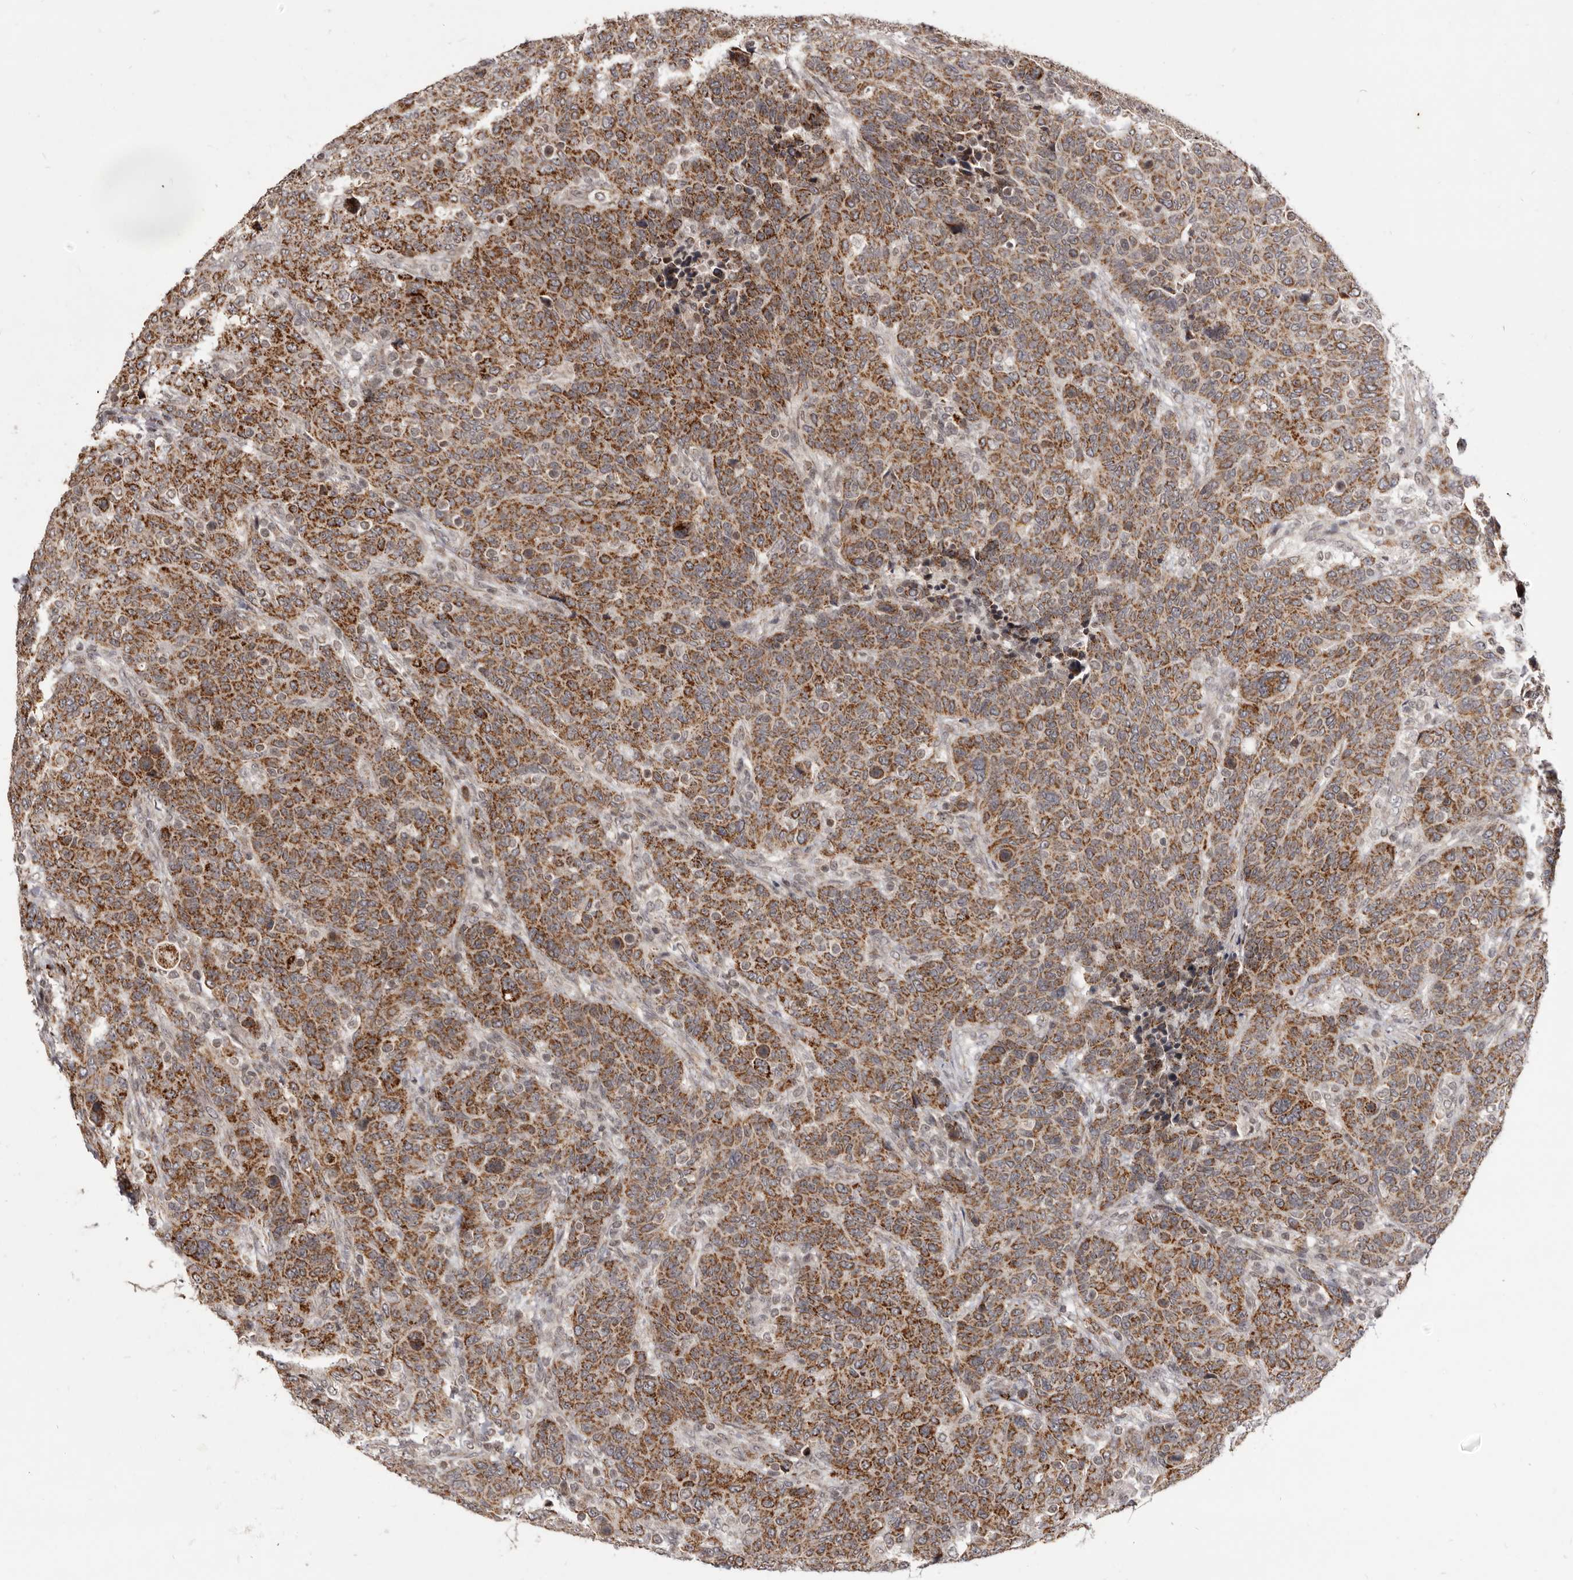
{"staining": {"intensity": "strong", "quantity": ">75%", "location": "cytoplasmic/membranous"}, "tissue": "breast cancer", "cell_type": "Tumor cells", "image_type": "cancer", "snomed": [{"axis": "morphology", "description": "Duct carcinoma"}, {"axis": "topography", "description": "Breast"}], "caption": "A high-resolution photomicrograph shows immunohistochemistry (IHC) staining of intraductal carcinoma (breast), which reveals strong cytoplasmic/membranous positivity in approximately >75% of tumor cells.", "gene": "THUMPD1", "patient": {"sex": "female", "age": 37}}